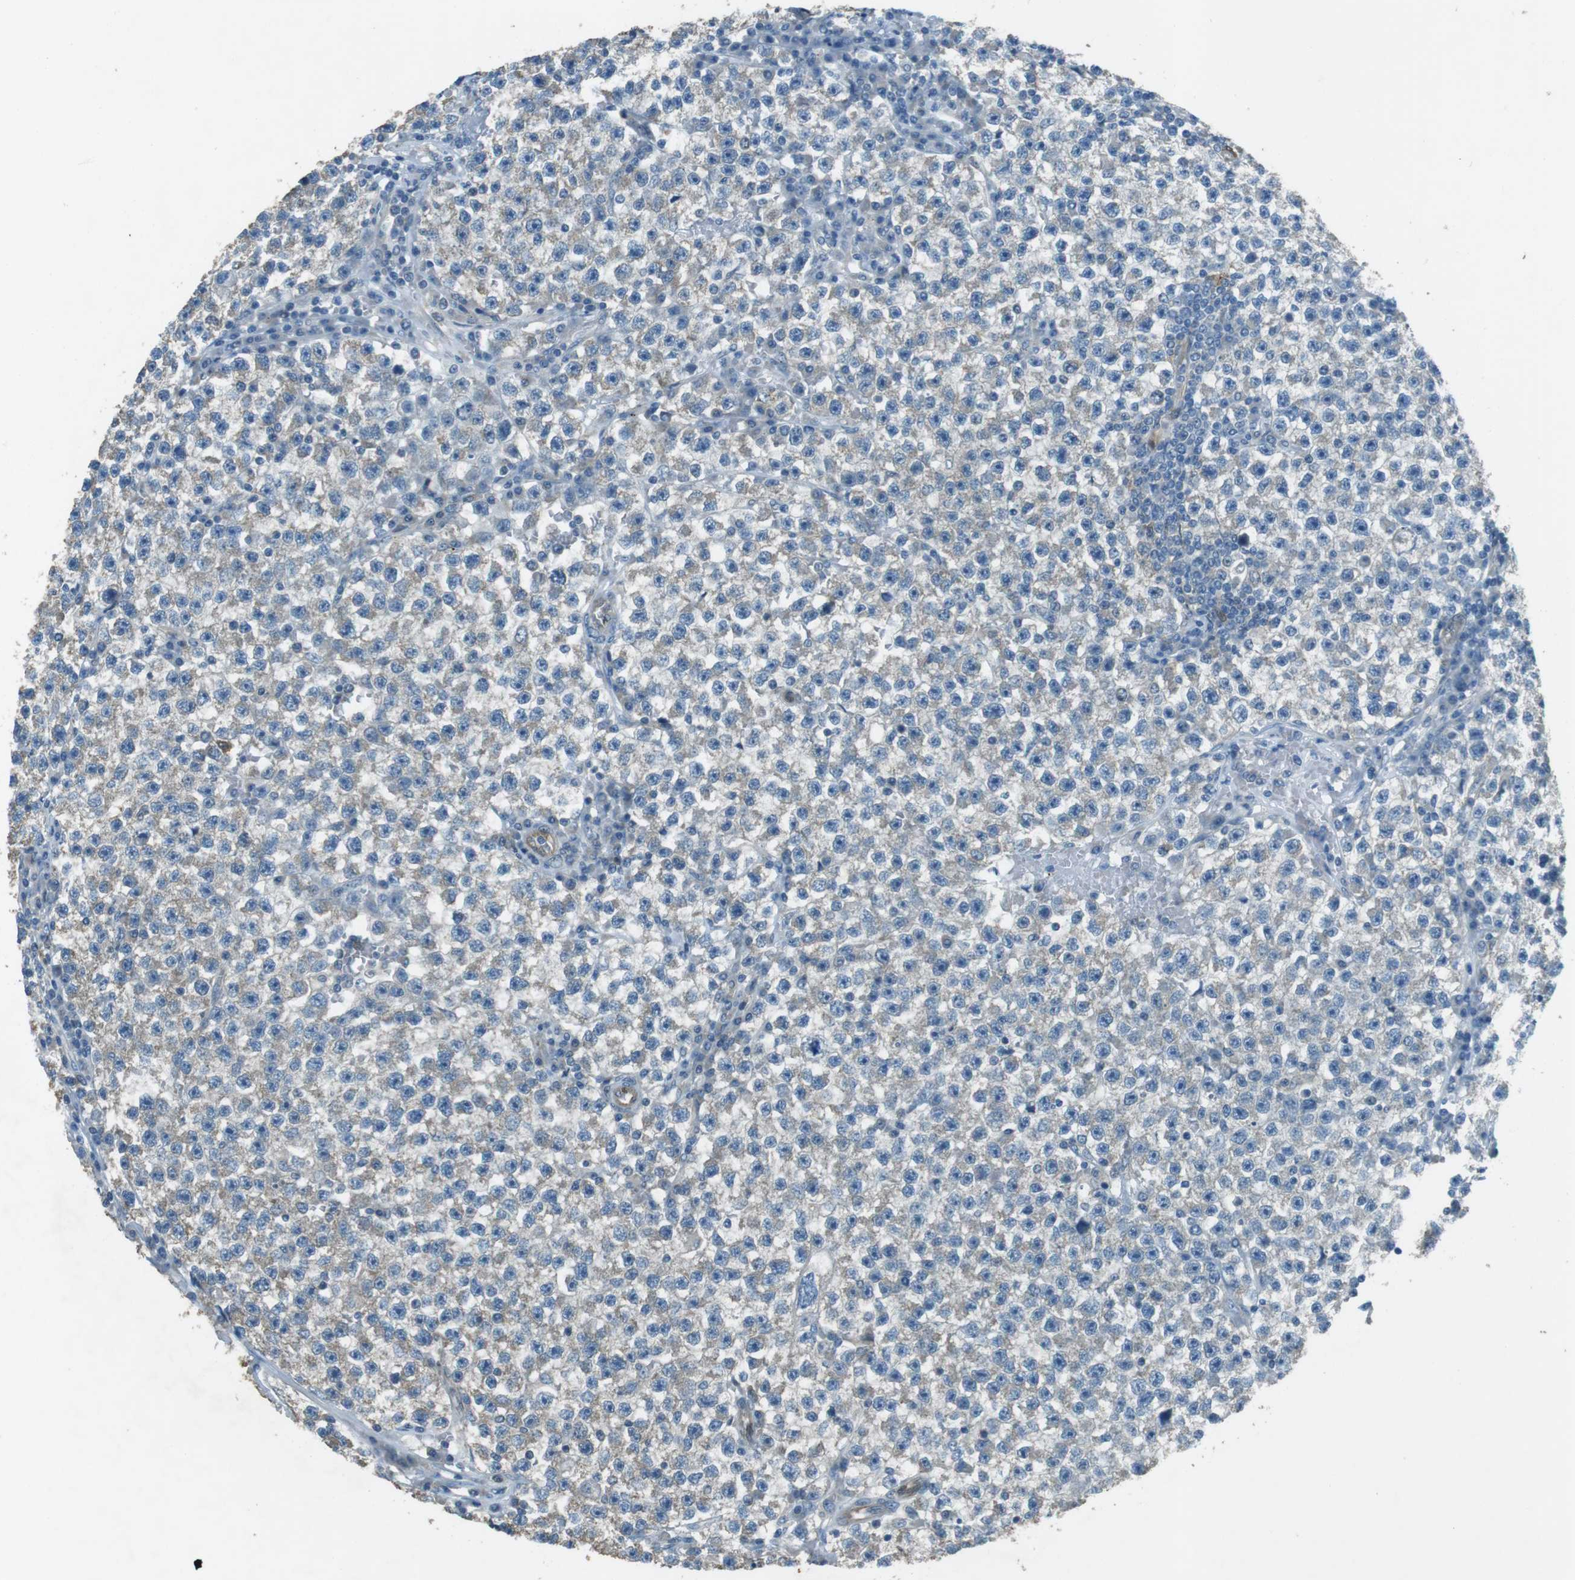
{"staining": {"intensity": "negative", "quantity": "none", "location": "none"}, "tissue": "testis cancer", "cell_type": "Tumor cells", "image_type": "cancer", "snomed": [{"axis": "morphology", "description": "Seminoma, NOS"}, {"axis": "topography", "description": "Testis"}], "caption": "Immunohistochemistry micrograph of testis cancer stained for a protein (brown), which demonstrates no staining in tumor cells.", "gene": "MFAP3", "patient": {"sex": "male", "age": 22}}